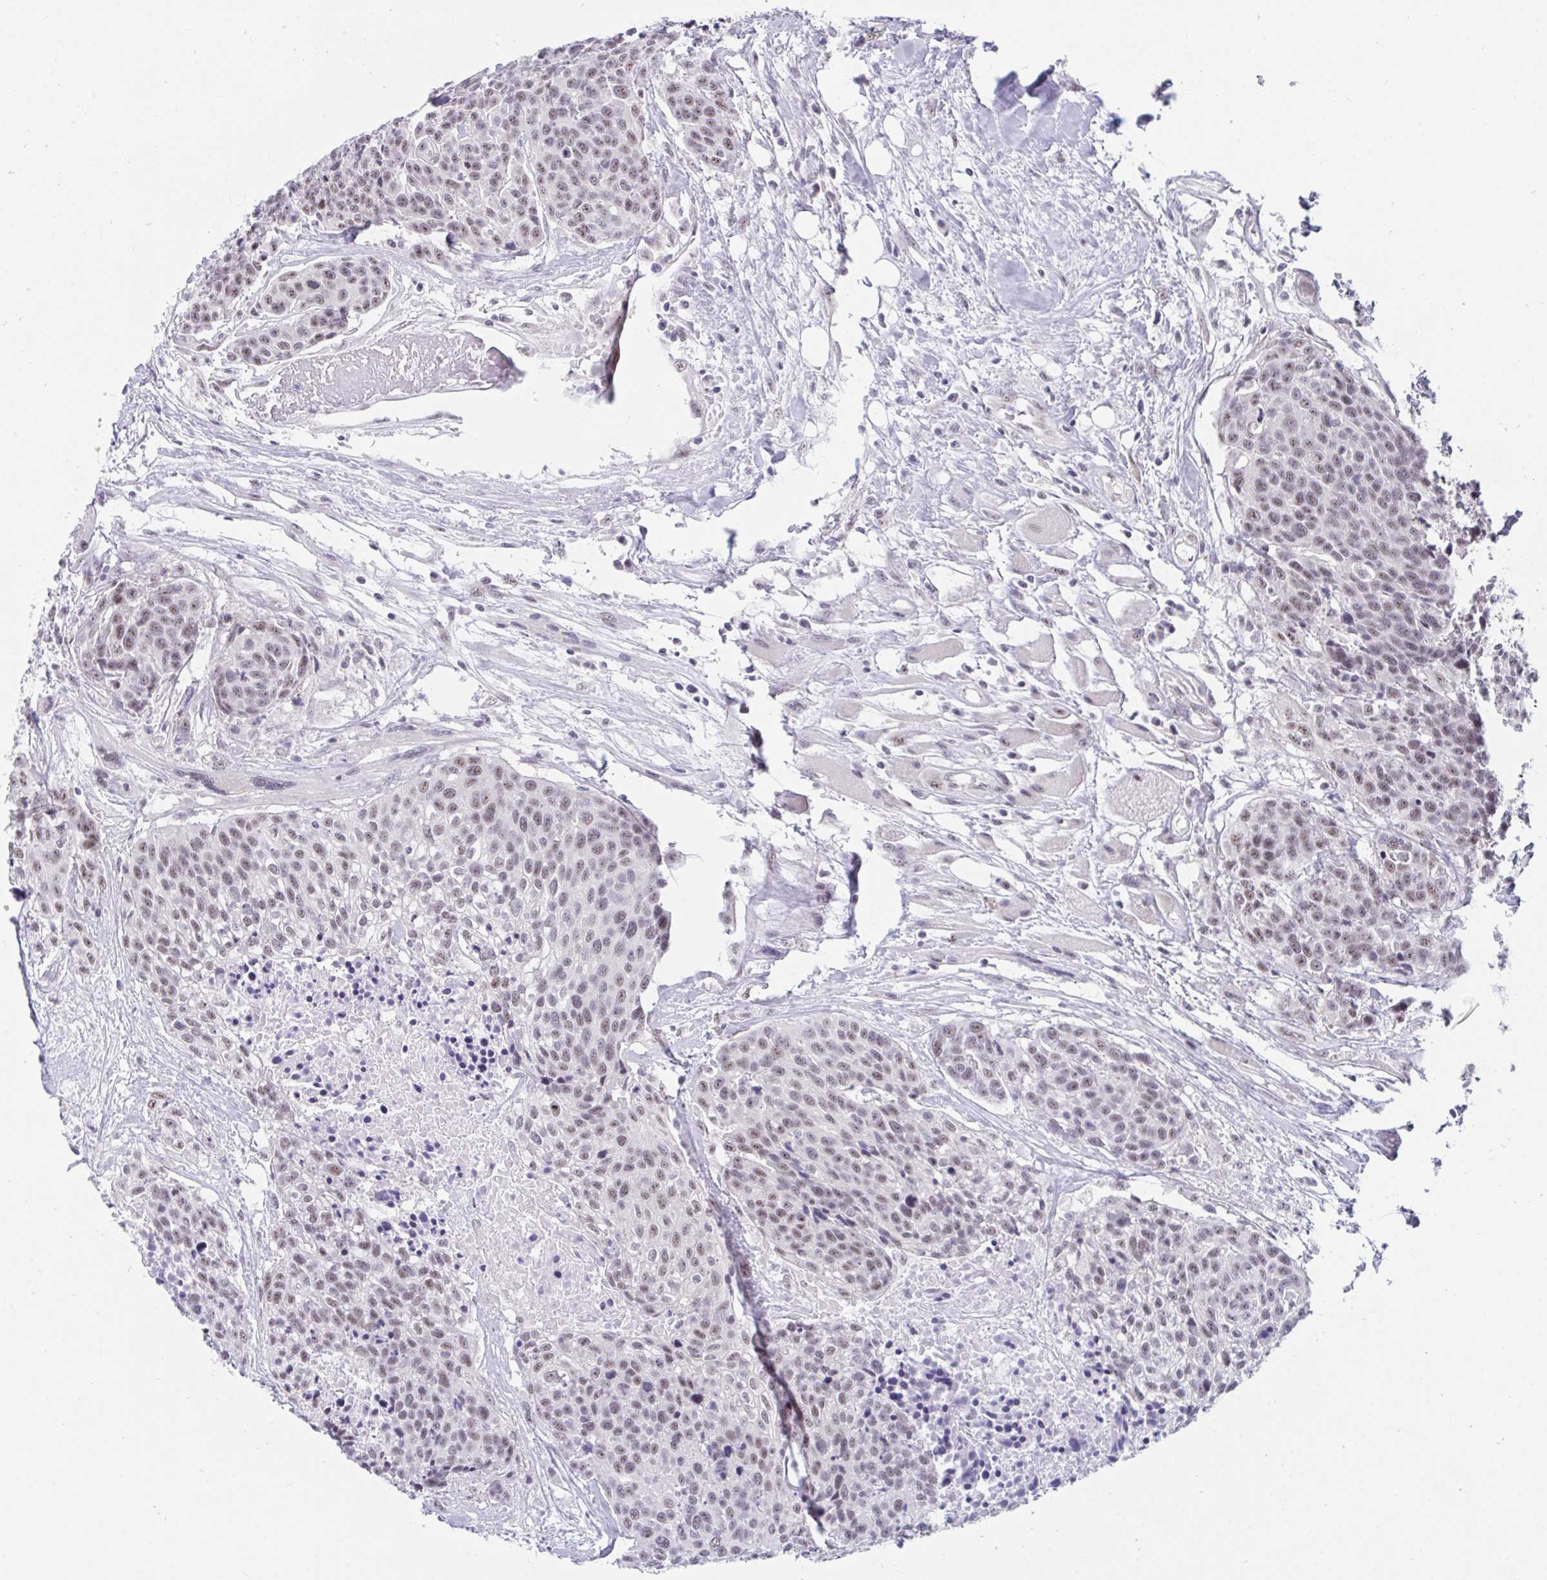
{"staining": {"intensity": "weak", "quantity": "25%-75%", "location": "nuclear"}, "tissue": "head and neck cancer", "cell_type": "Tumor cells", "image_type": "cancer", "snomed": [{"axis": "morphology", "description": "Squamous cell carcinoma, NOS"}, {"axis": "topography", "description": "Oral tissue"}, {"axis": "topography", "description": "Head-Neck"}], "caption": "Squamous cell carcinoma (head and neck) was stained to show a protein in brown. There is low levels of weak nuclear staining in about 25%-75% of tumor cells.", "gene": "PRR14", "patient": {"sex": "male", "age": 64}}